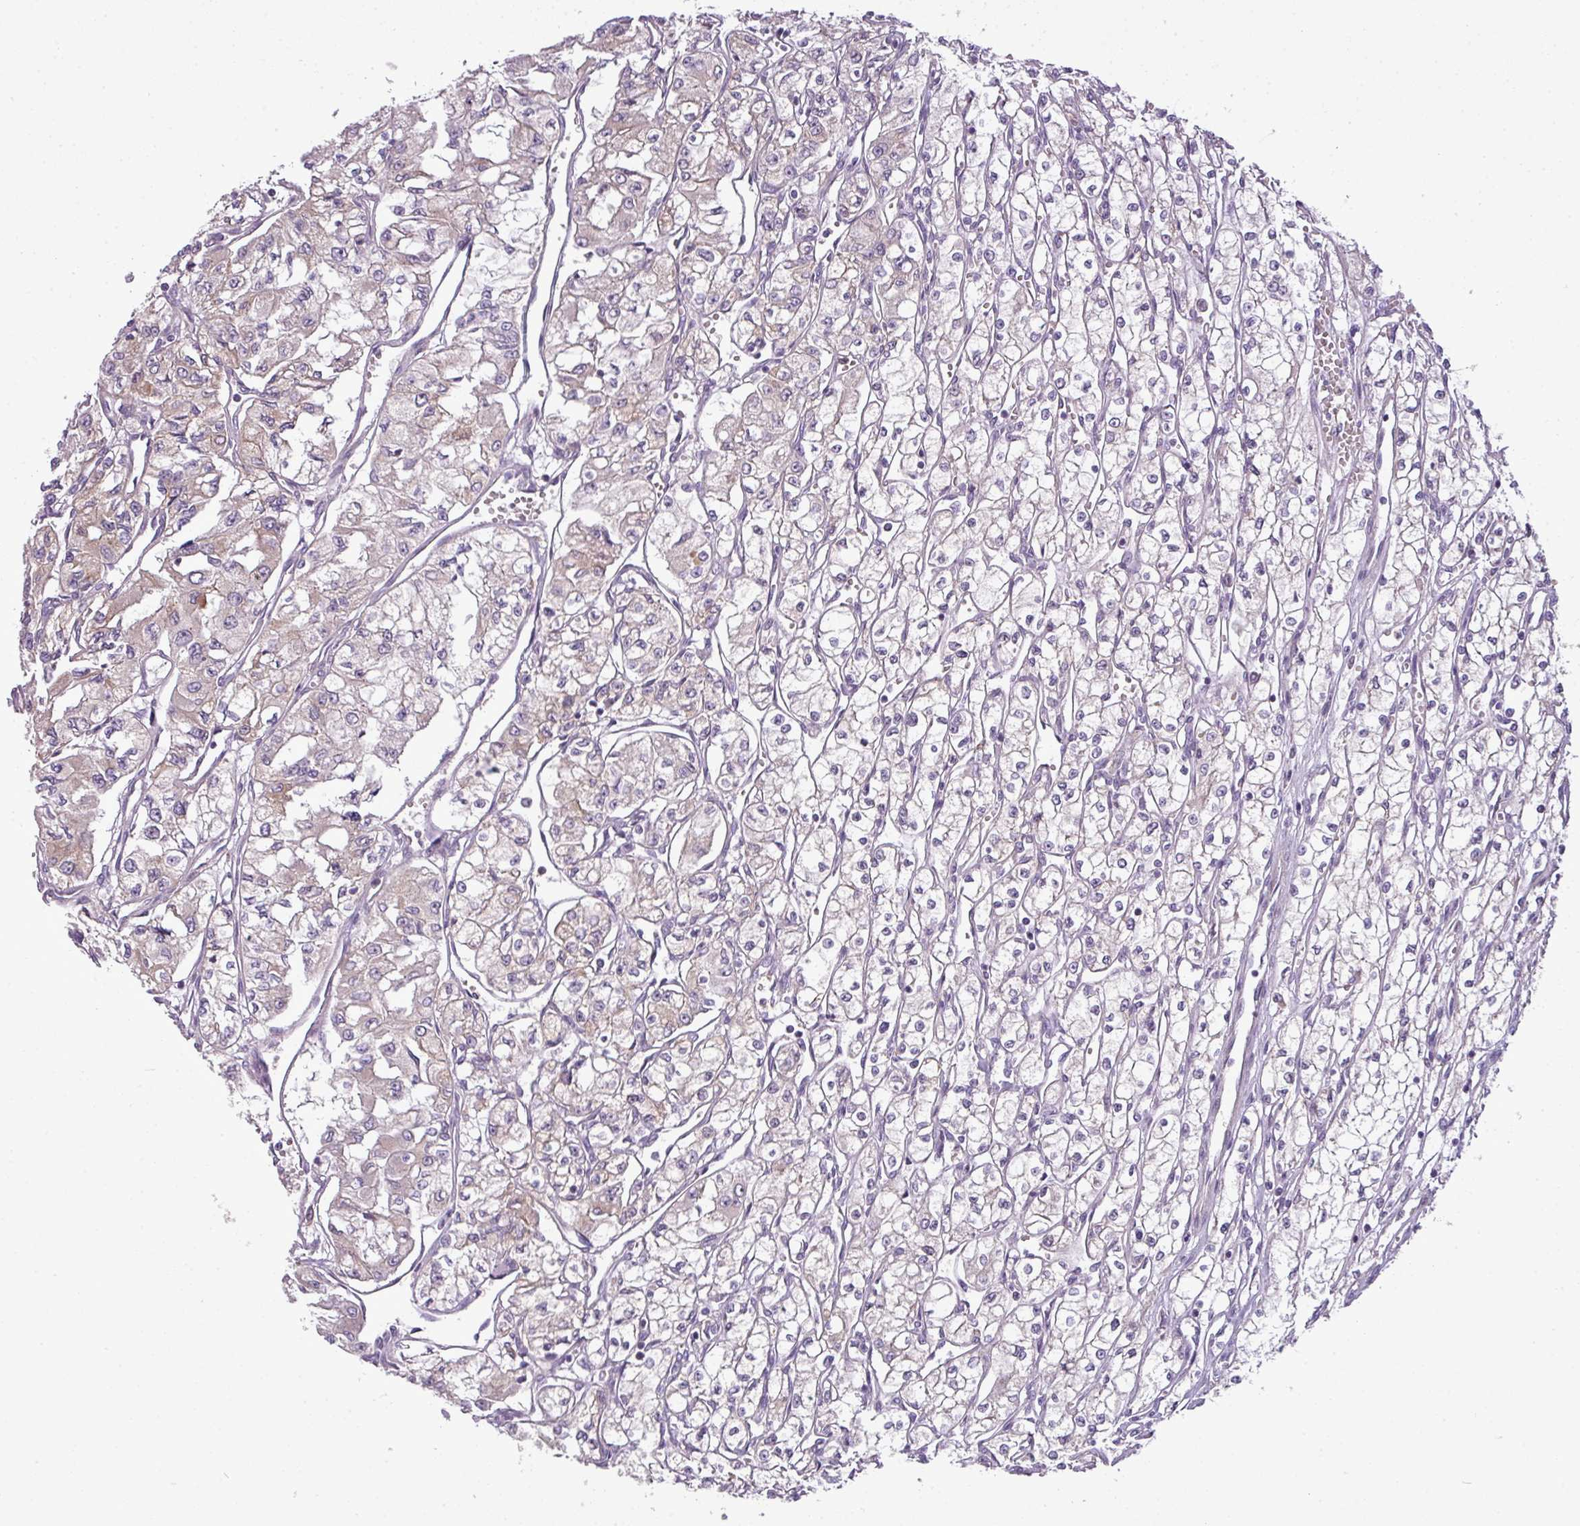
{"staining": {"intensity": "negative", "quantity": "none", "location": "none"}, "tissue": "renal cancer", "cell_type": "Tumor cells", "image_type": "cancer", "snomed": [{"axis": "morphology", "description": "Adenocarcinoma, NOS"}, {"axis": "topography", "description": "Kidney"}], "caption": "This is an immunohistochemistry micrograph of adenocarcinoma (renal). There is no staining in tumor cells.", "gene": "C4B", "patient": {"sex": "male", "age": 59}}